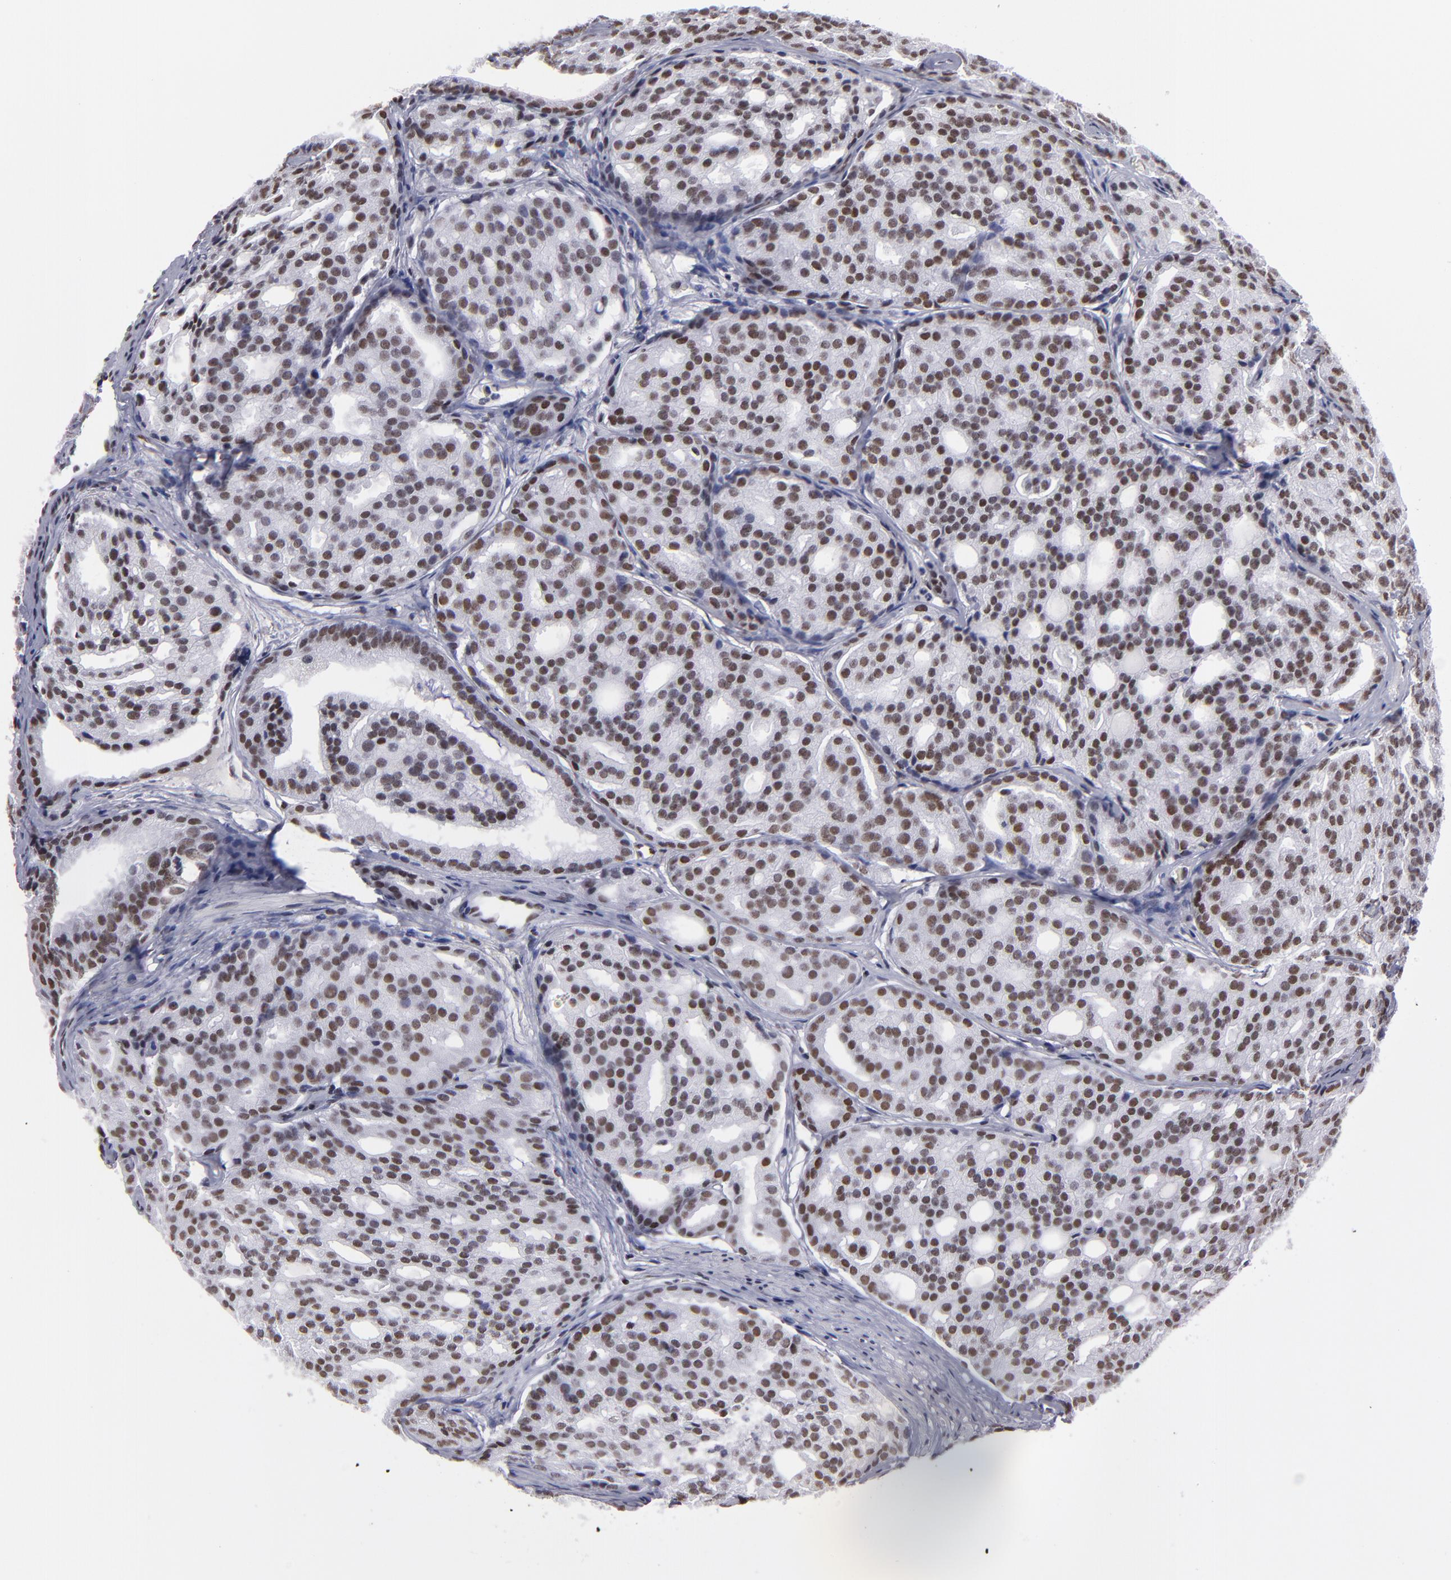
{"staining": {"intensity": "moderate", "quantity": "25%-75%", "location": "nuclear"}, "tissue": "prostate cancer", "cell_type": "Tumor cells", "image_type": "cancer", "snomed": [{"axis": "morphology", "description": "Adenocarcinoma, High grade"}, {"axis": "topography", "description": "Prostate"}], "caption": "The image reveals immunohistochemical staining of prostate cancer. There is moderate nuclear positivity is present in about 25%-75% of tumor cells.", "gene": "TERF2", "patient": {"sex": "male", "age": 64}}